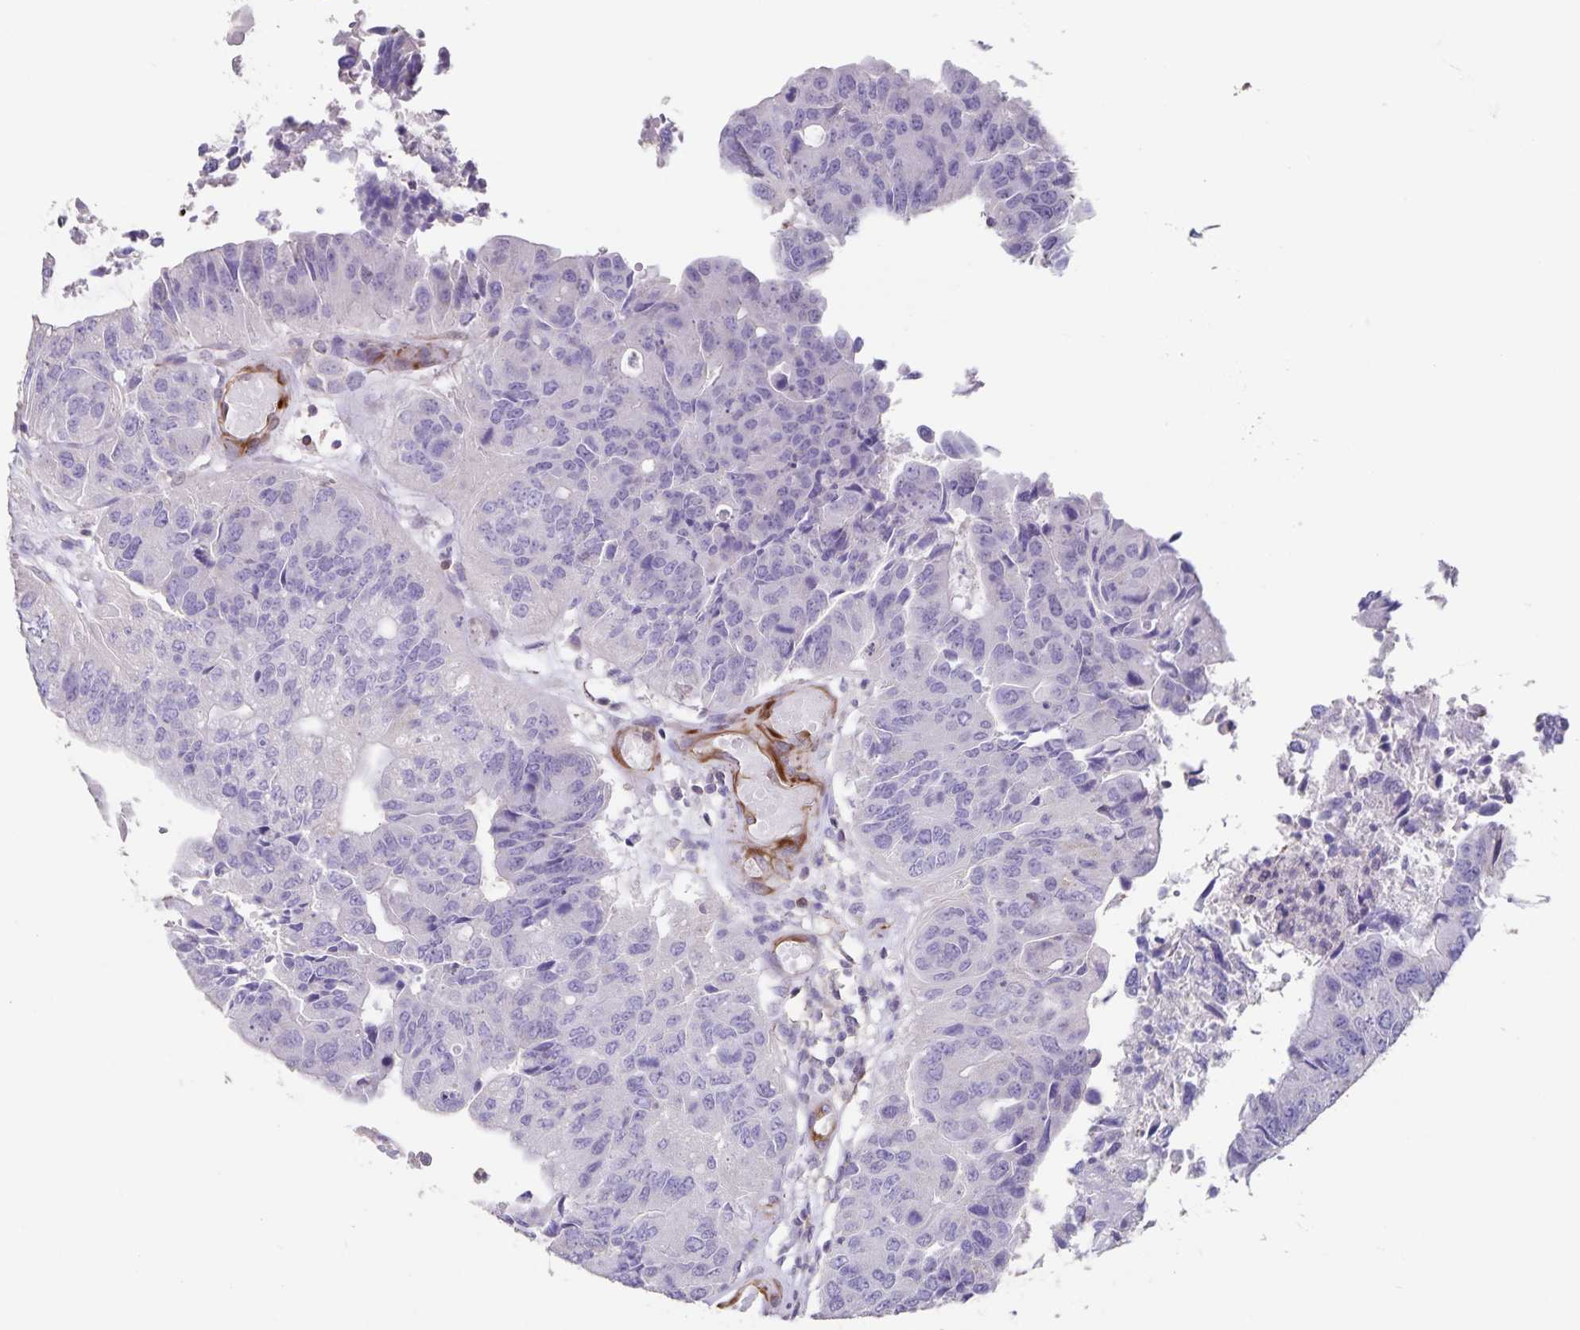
{"staining": {"intensity": "negative", "quantity": "none", "location": "none"}, "tissue": "colorectal cancer", "cell_type": "Tumor cells", "image_type": "cancer", "snomed": [{"axis": "morphology", "description": "Adenocarcinoma, NOS"}, {"axis": "topography", "description": "Colon"}], "caption": "Immunohistochemical staining of human colorectal cancer exhibits no significant positivity in tumor cells.", "gene": "SYNM", "patient": {"sex": "female", "age": 67}}